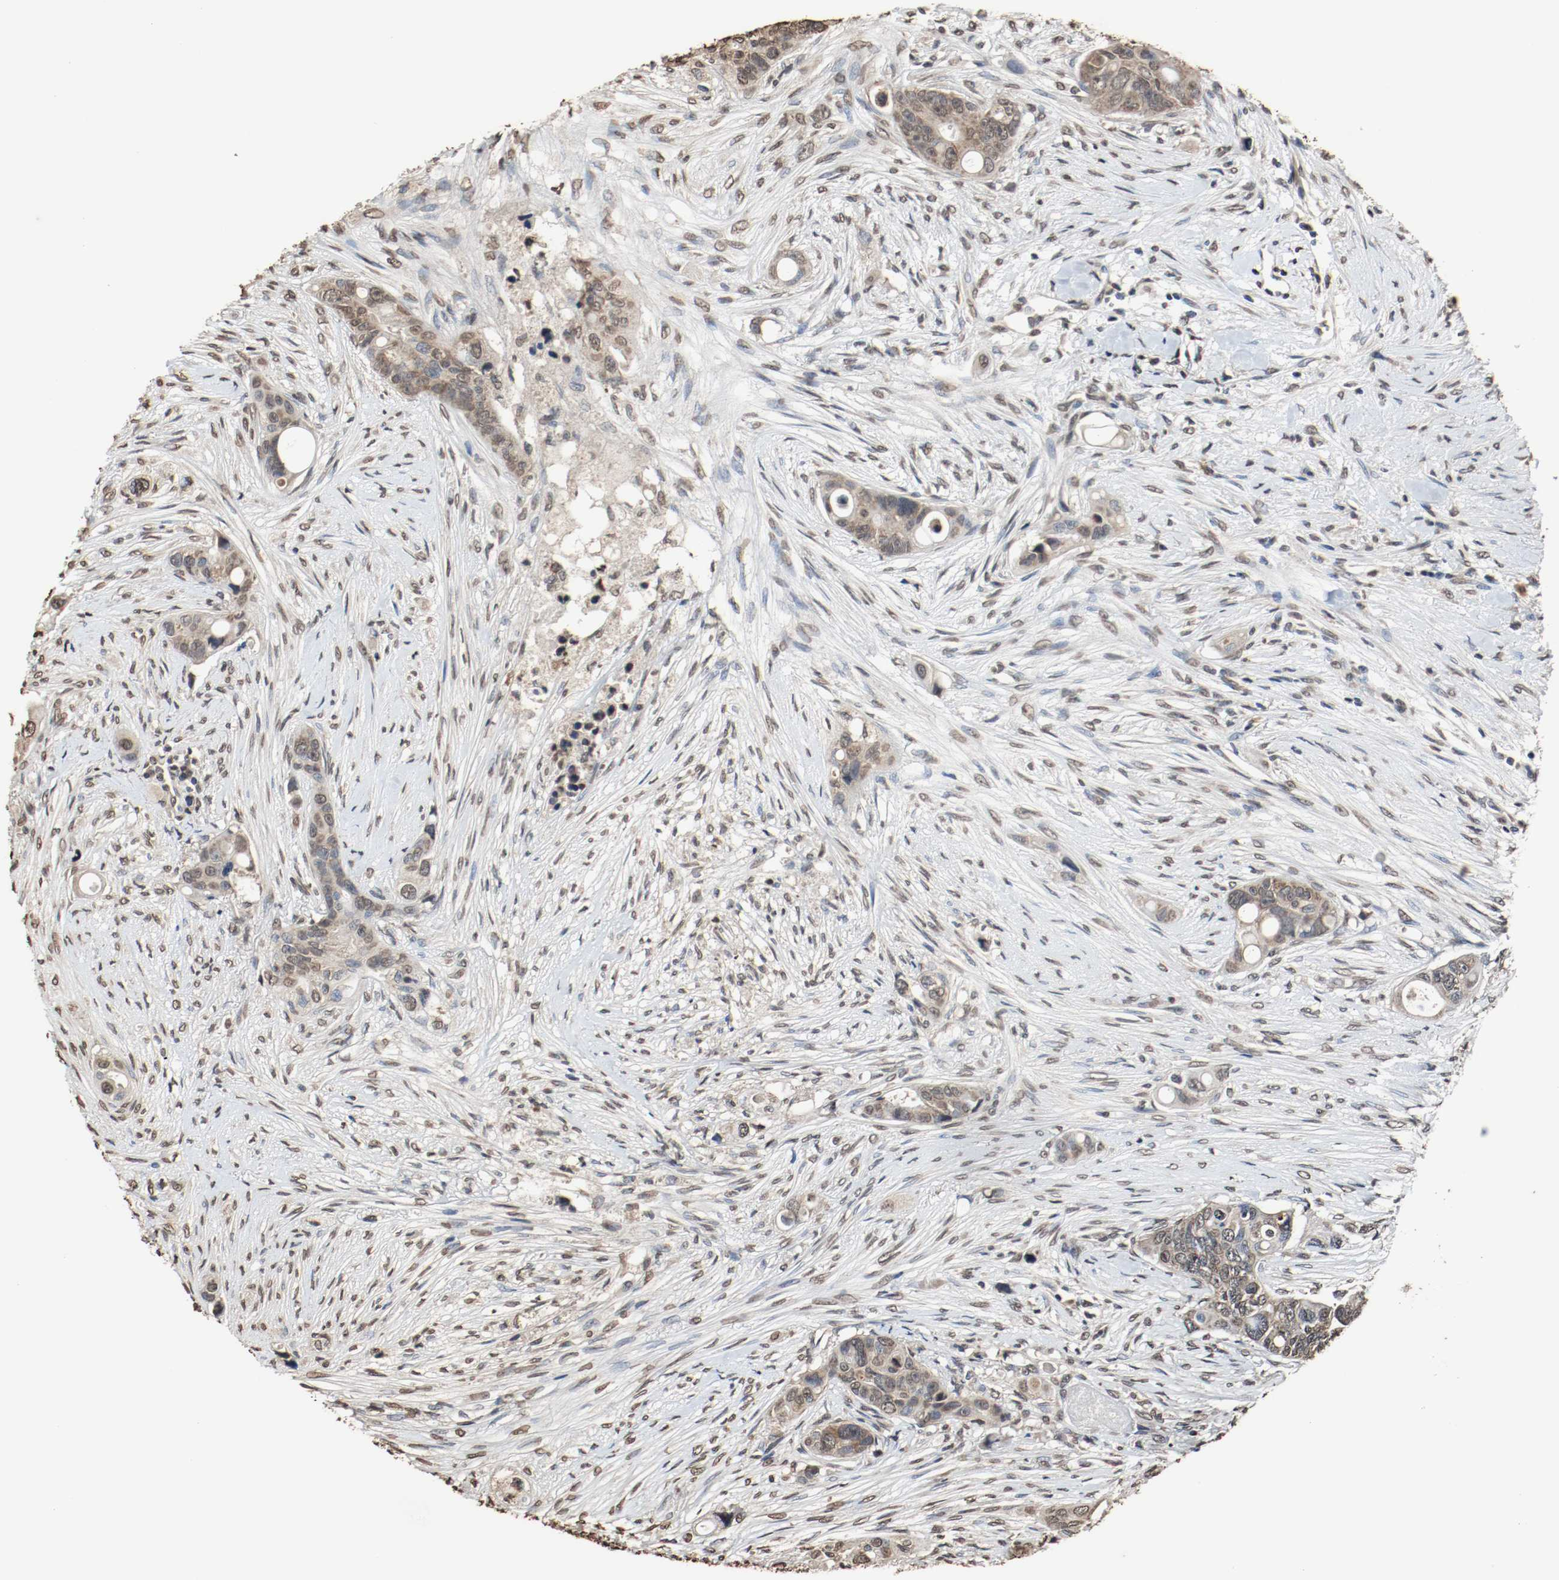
{"staining": {"intensity": "weak", "quantity": ">75%", "location": "cytoplasmic/membranous"}, "tissue": "colorectal cancer", "cell_type": "Tumor cells", "image_type": "cancer", "snomed": [{"axis": "morphology", "description": "Adenocarcinoma, NOS"}, {"axis": "topography", "description": "Colon"}], "caption": "A micrograph of colorectal adenocarcinoma stained for a protein exhibits weak cytoplasmic/membranous brown staining in tumor cells. (DAB (3,3'-diaminobenzidine) = brown stain, brightfield microscopy at high magnification).", "gene": "RTN4", "patient": {"sex": "female", "age": 57}}